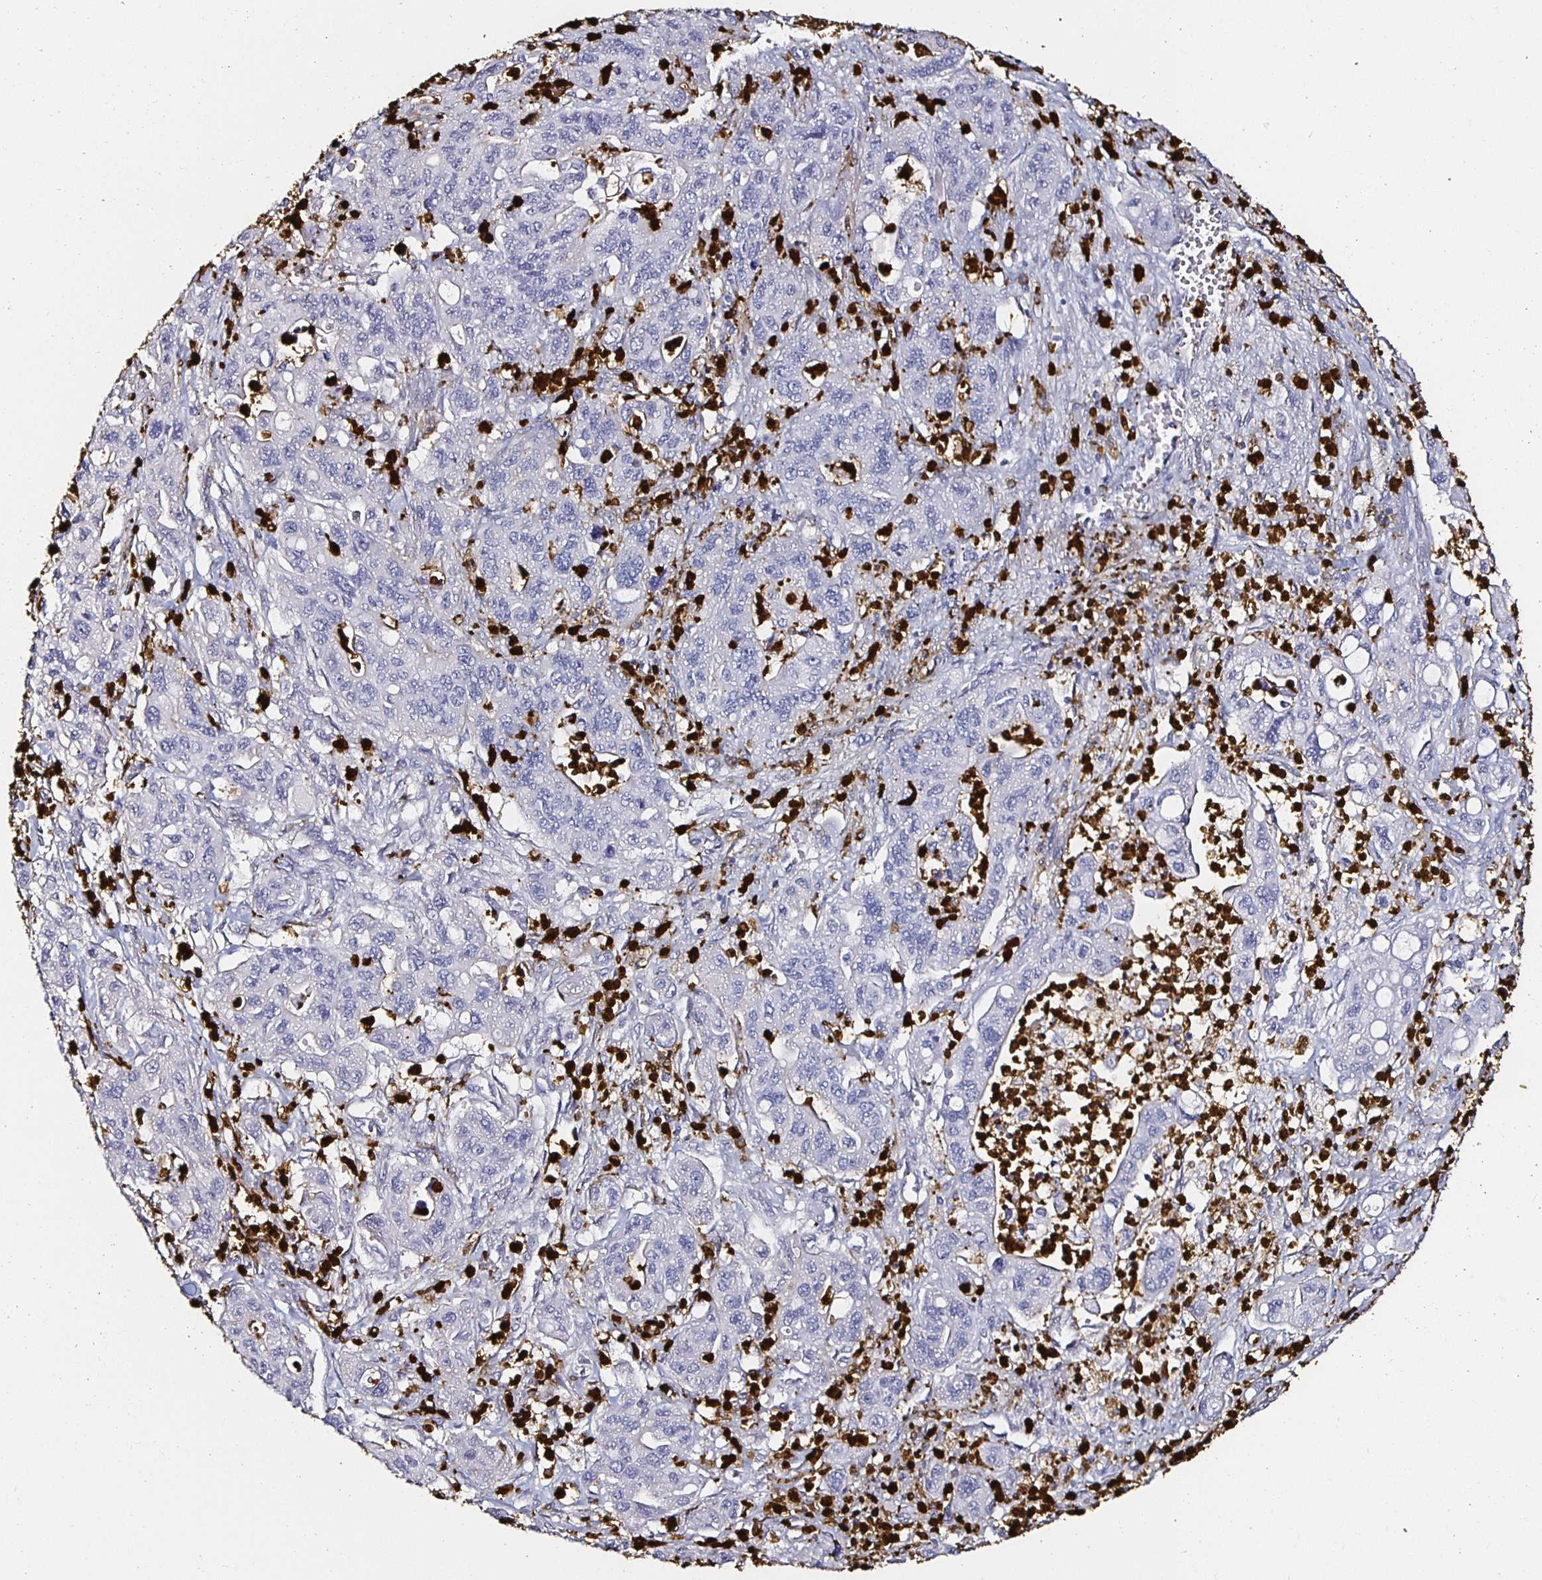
{"staining": {"intensity": "negative", "quantity": "none", "location": "none"}, "tissue": "pancreatic cancer", "cell_type": "Tumor cells", "image_type": "cancer", "snomed": [{"axis": "morphology", "description": "Adenocarcinoma, NOS"}, {"axis": "topography", "description": "Pancreas"}], "caption": "There is no significant expression in tumor cells of pancreatic cancer.", "gene": "TLR4", "patient": {"sex": "male", "age": 62}}